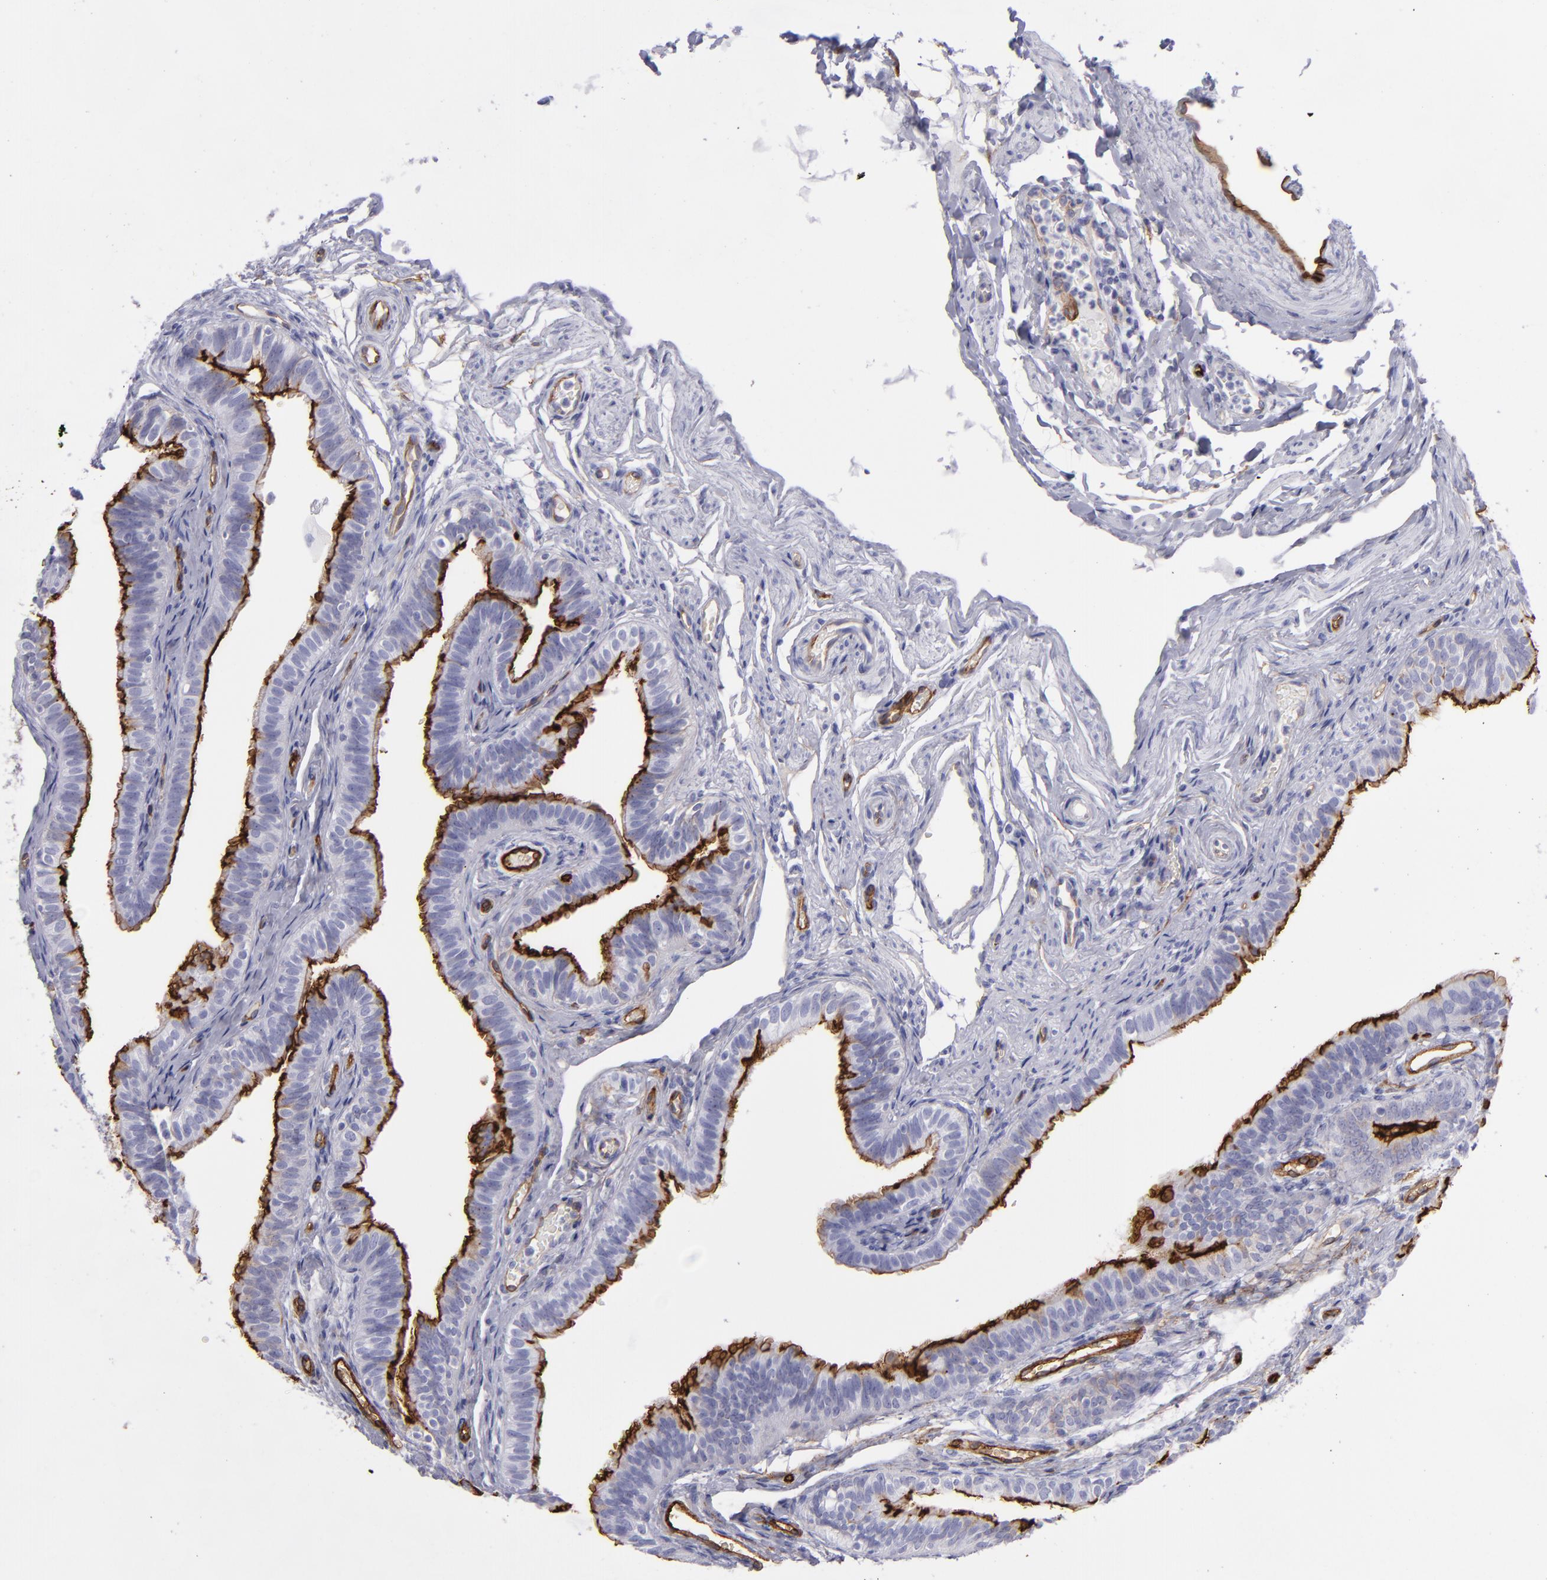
{"staining": {"intensity": "strong", "quantity": ">75%", "location": "cytoplasmic/membranous"}, "tissue": "fallopian tube", "cell_type": "Glandular cells", "image_type": "normal", "snomed": [{"axis": "morphology", "description": "Normal tissue, NOS"}, {"axis": "morphology", "description": "Dermoid, NOS"}, {"axis": "topography", "description": "Fallopian tube"}], "caption": "Immunohistochemistry (IHC) (DAB (3,3'-diaminobenzidine)) staining of unremarkable fallopian tube shows strong cytoplasmic/membranous protein positivity in approximately >75% of glandular cells.", "gene": "ACE", "patient": {"sex": "female", "age": 33}}